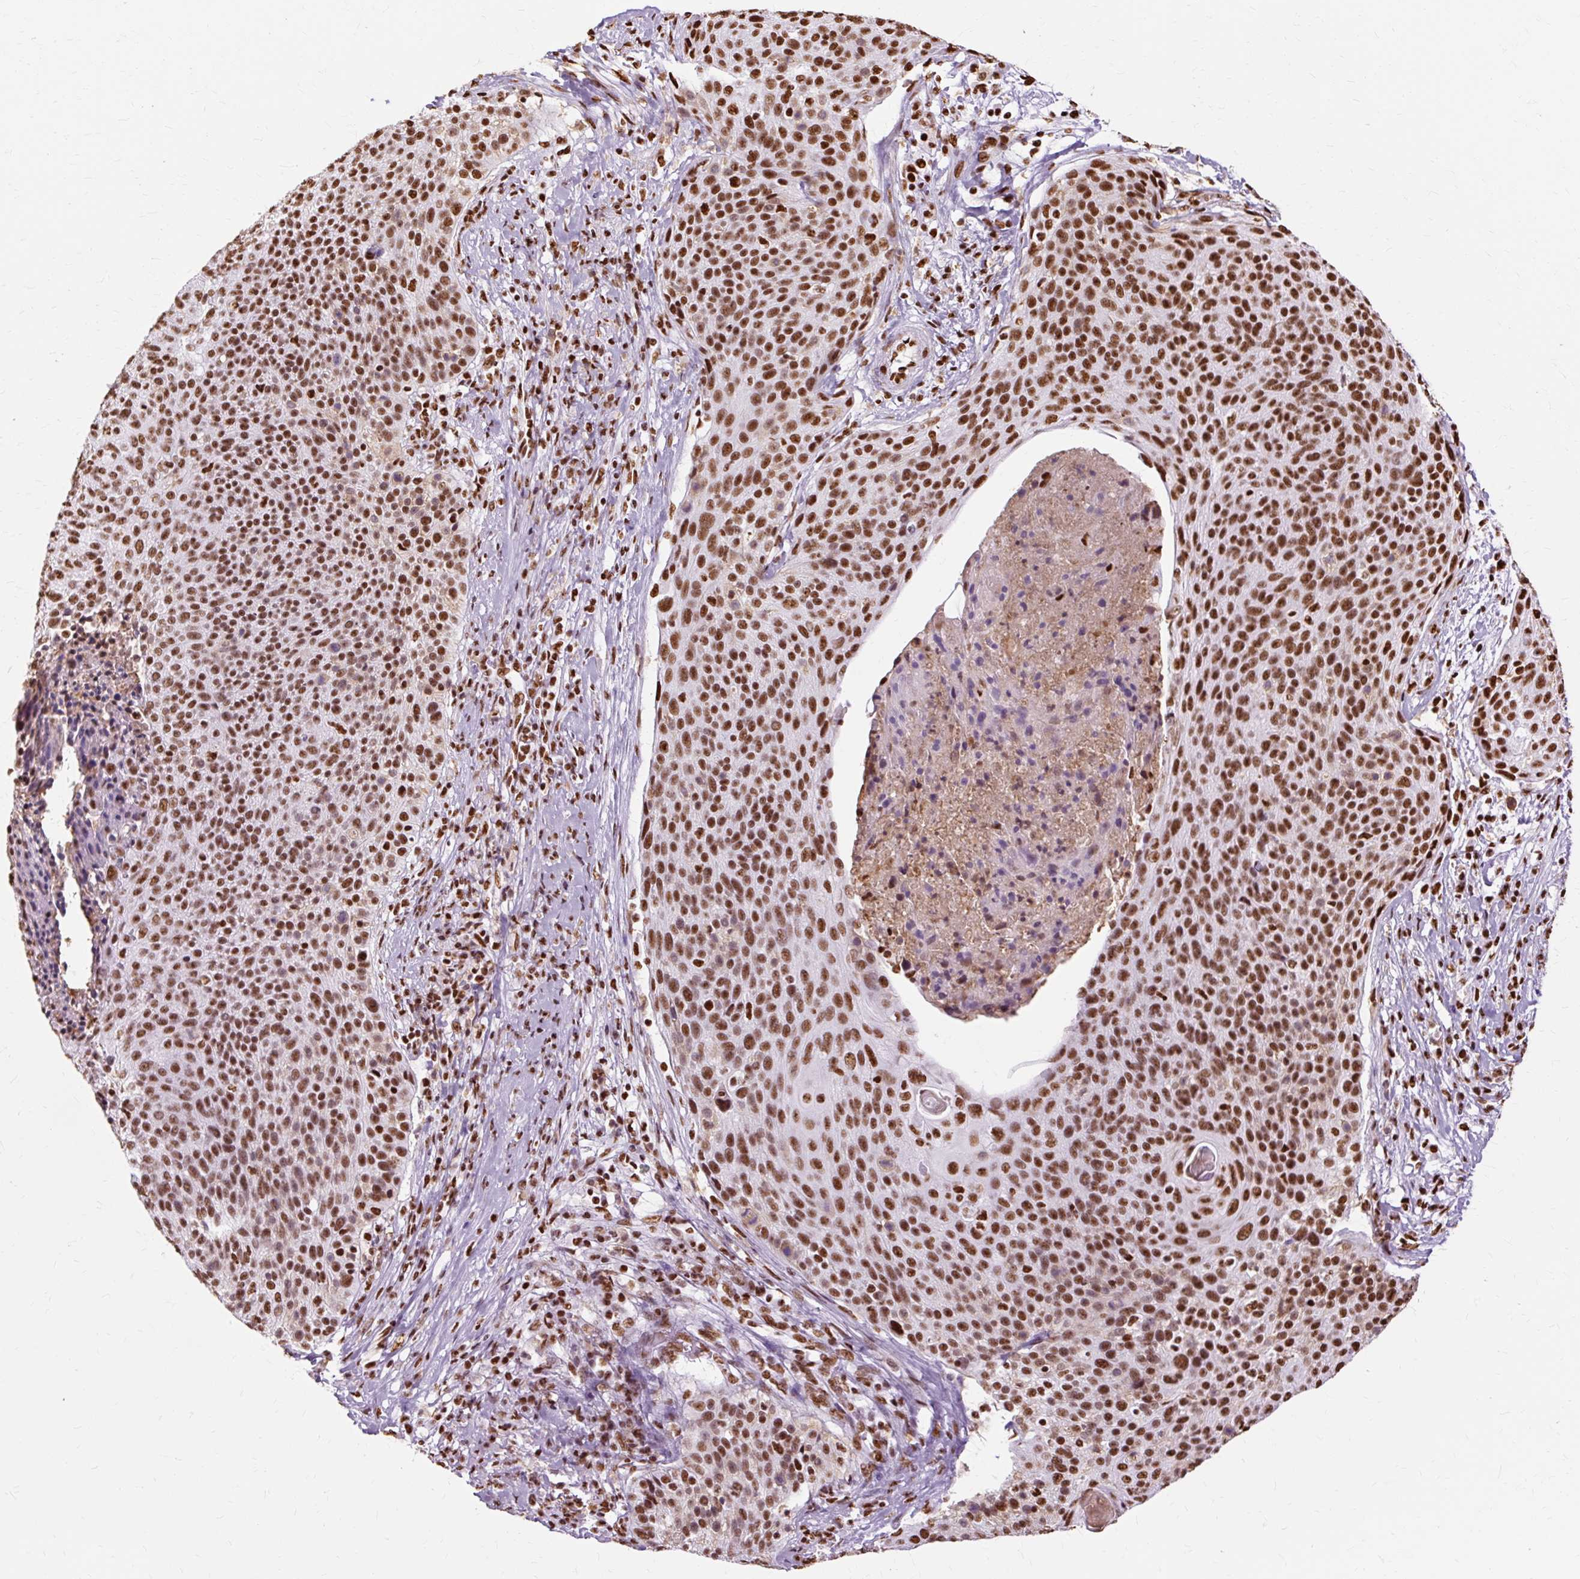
{"staining": {"intensity": "strong", "quantity": ">75%", "location": "nuclear"}, "tissue": "cervical cancer", "cell_type": "Tumor cells", "image_type": "cancer", "snomed": [{"axis": "morphology", "description": "Squamous cell carcinoma, NOS"}, {"axis": "topography", "description": "Cervix"}], "caption": "Cervical cancer (squamous cell carcinoma) stained with a protein marker exhibits strong staining in tumor cells.", "gene": "XRCC6", "patient": {"sex": "female", "age": 31}}